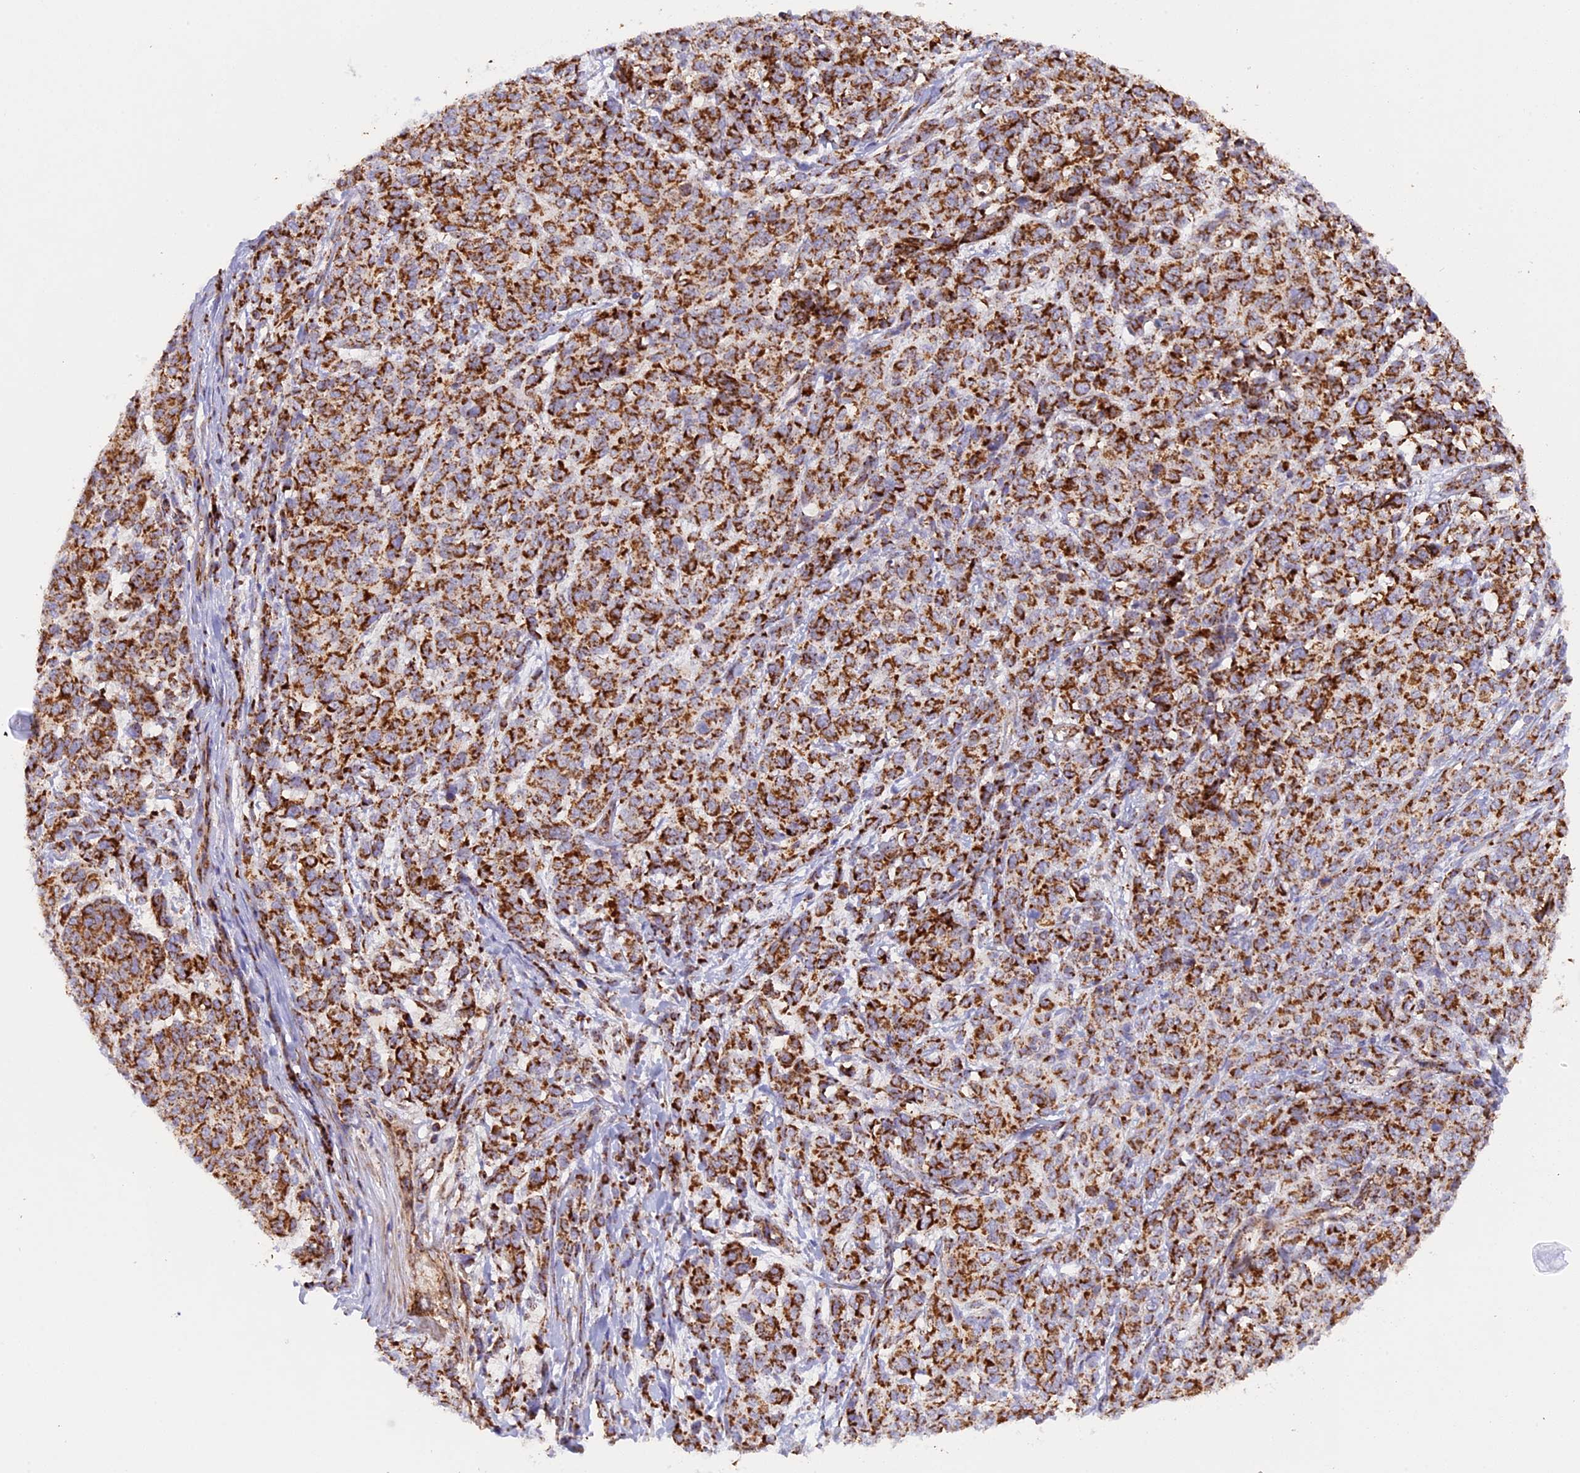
{"staining": {"intensity": "strong", "quantity": ">75%", "location": "cytoplasmic/membranous"}, "tissue": "melanoma", "cell_type": "Tumor cells", "image_type": "cancer", "snomed": [{"axis": "morphology", "description": "Malignant melanoma, NOS"}, {"axis": "topography", "description": "Skin"}], "caption": "This image shows immunohistochemistry (IHC) staining of human melanoma, with high strong cytoplasmic/membranous positivity in about >75% of tumor cells.", "gene": "UQCRB", "patient": {"sex": "male", "age": 49}}